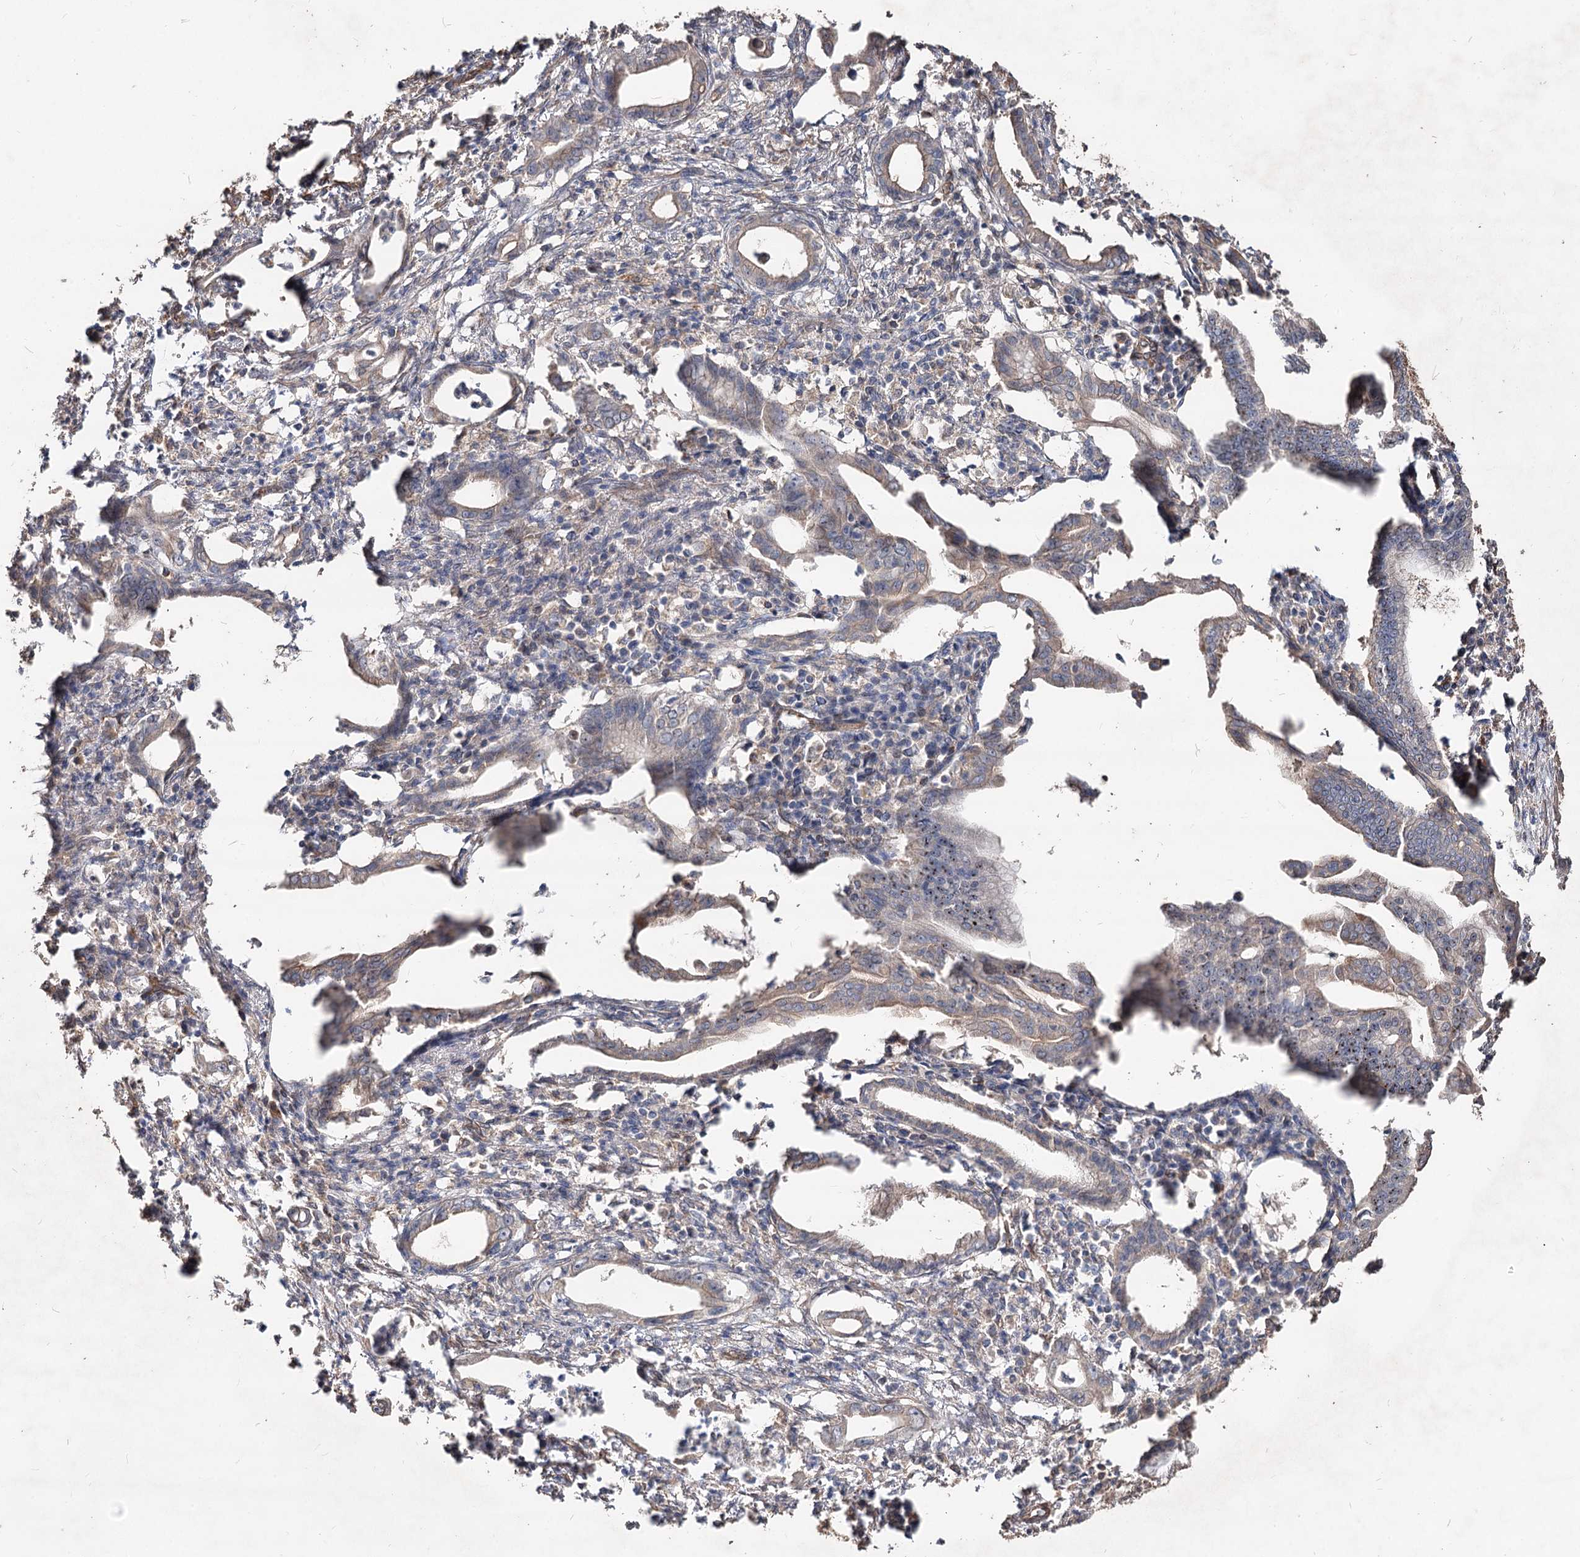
{"staining": {"intensity": "weak", "quantity": "25%-75%", "location": "cytoplasmic/membranous"}, "tissue": "pancreatic cancer", "cell_type": "Tumor cells", "image_type": "cancer", "snomed": [{"axis": "morphology", "description": "Adenocarcinoma, NOS"}, {"axis": "topography", "description": "Pancreas"}], "caption": "A high-resolution histopathology image shows immunohistochemistry staining of pancreatic adenocarcinoma, which displays weak cytoplasmic/membranous positivity in approximately 25%-75% of tumor cells.", "gene": "SPART", "patient": {"sex": "female", "age": 55}}